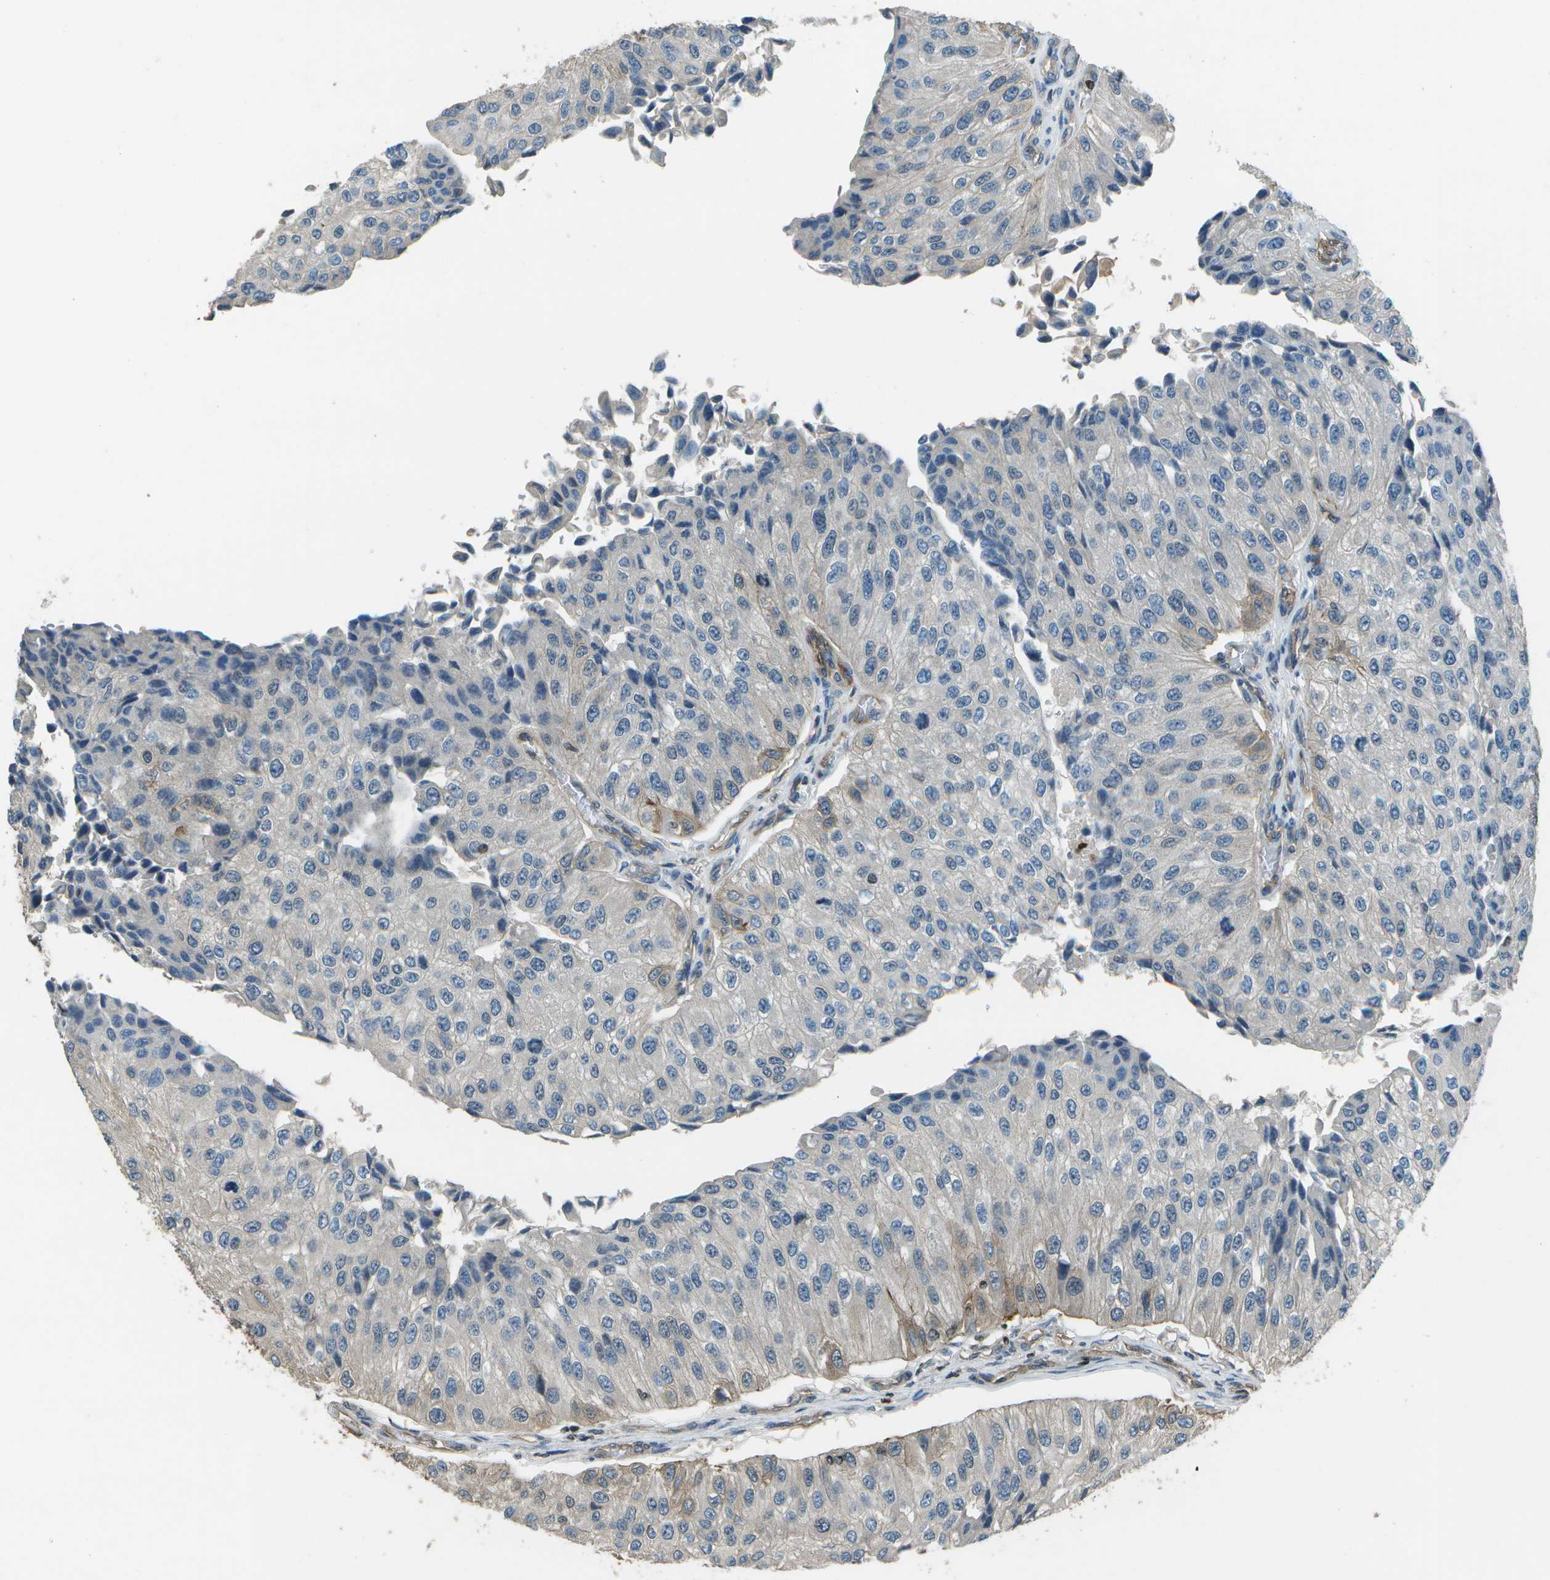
{"staining": {"intensity": "moderate", "quantity": "<25%", "location": "cytoplasmic/membranous"}, "tissue": "urothelial cancer", "cell_type": "Tumor cells", "image_type": "cancer", "snomed": [{"axis": "morphology", "description": "Urothelial carcinoma, High grade"}, {"axis": "topography", "description": "Kidney"}, {"axis": "topography", "description": "Urinary bladder"}], "caption": "Immunohistochemistry (DAB) staining of urothelial carcinoma (high-grade) reveals moderate cytoplasmic/membranous protein expression in about <25% of tumor cells. (brown staining indicates protein expression, while blue staining denotes nuclei).", "gene": "PDLIM1", "patient": {"sex": "male", "age": 77}}